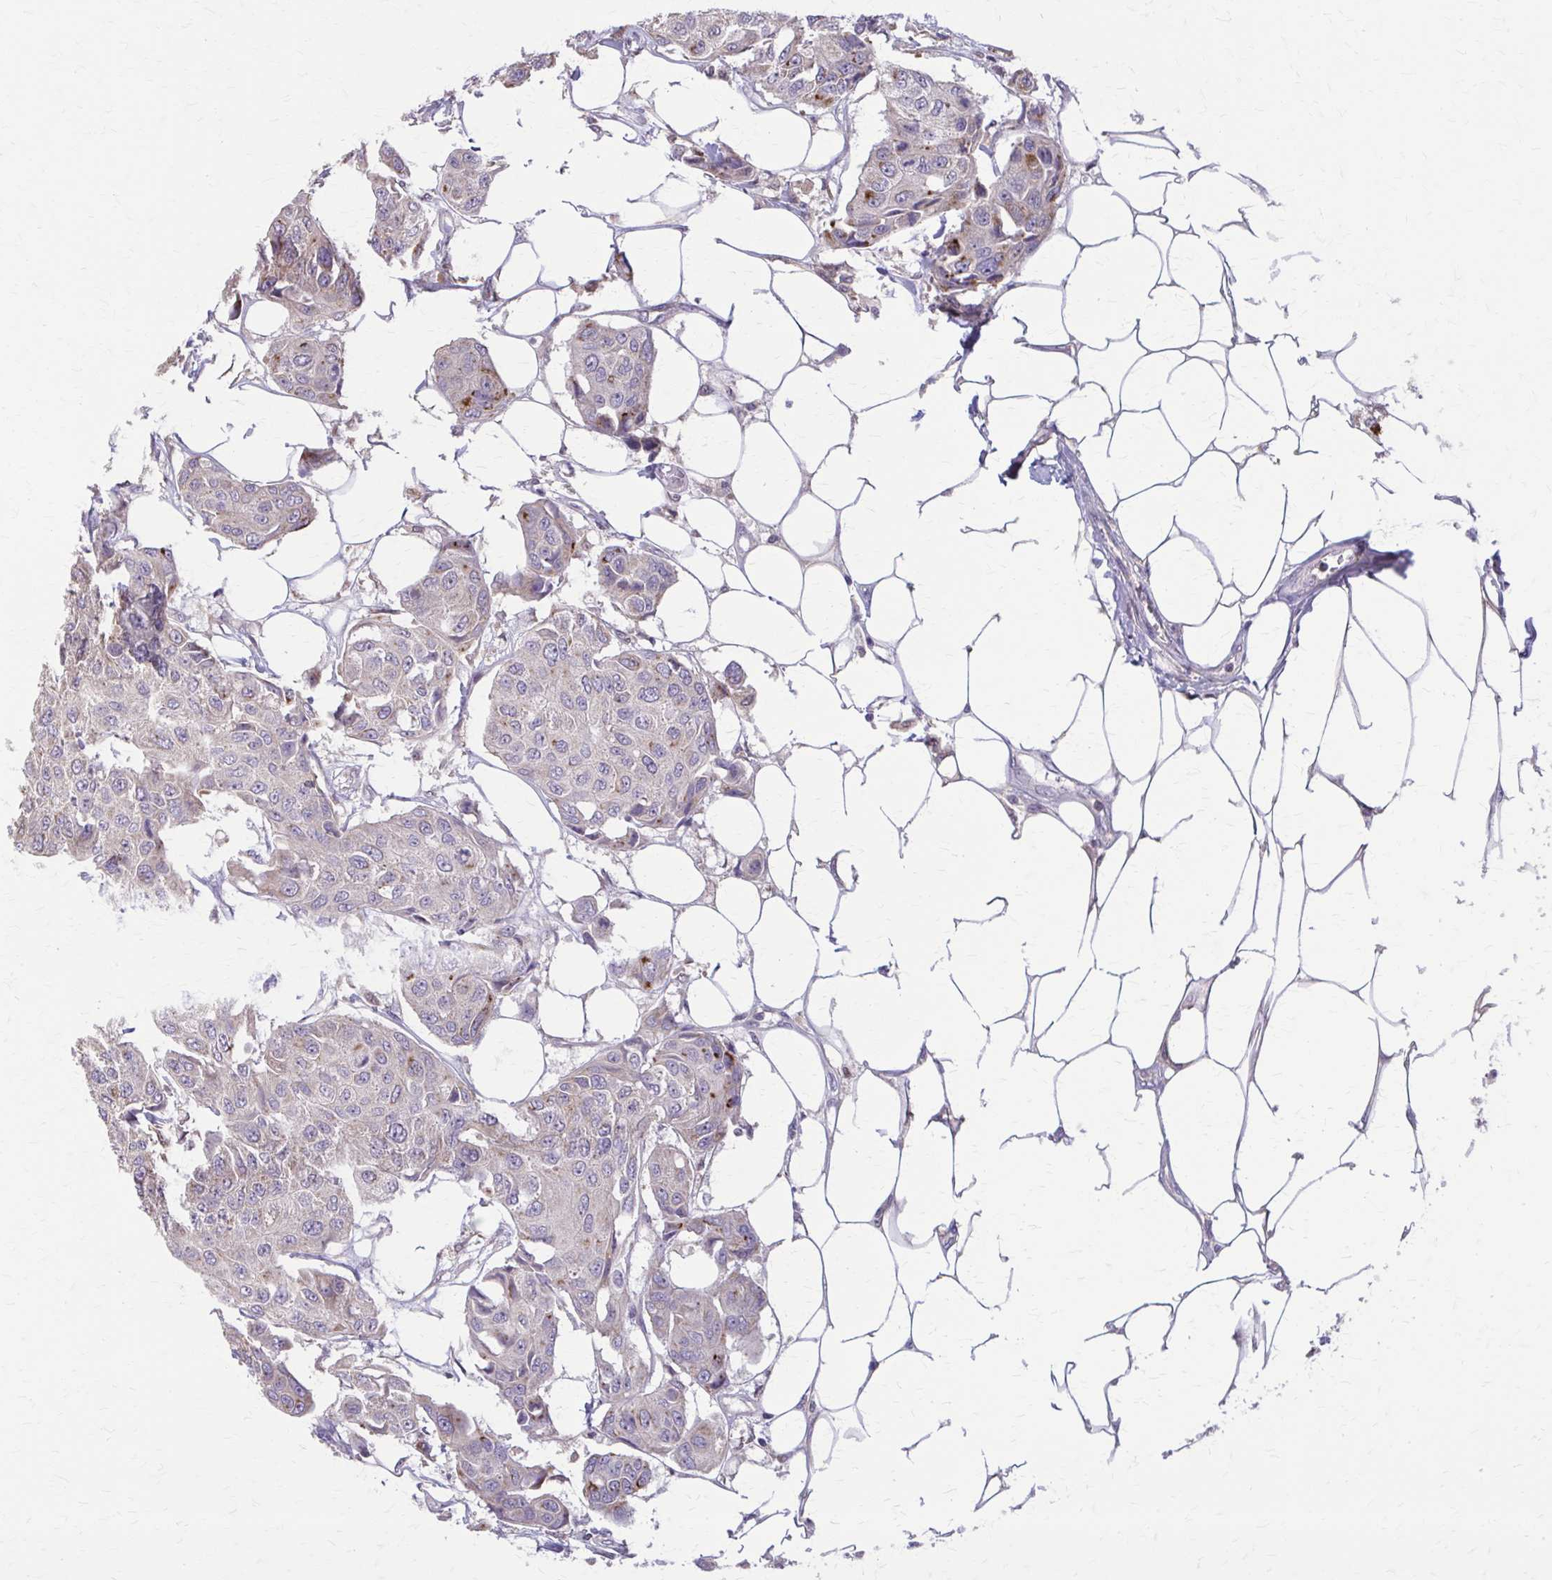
{"staining": {"intensity": "moderate", "quantity": "<25%", "location": "cytoplasmic/membranous"}, "tissue": "breast cancer", "cell_type": "Tumor cells", "image_type": "cancer", "snomed": [{"axis": "morphology", "description": "Duct carcinoma"}, {"axis": "topography", "description": "Breast"}, {"axis": "topography", "description": "Lymph node"}], "caption": "A micrograph of human breast cancer stained for a protein demonstrates moderate cytoplasmic/membranous brown staining in tumor cells.", "gene": "NRBF2", "patient": {"sex": "female", "age": 80}}